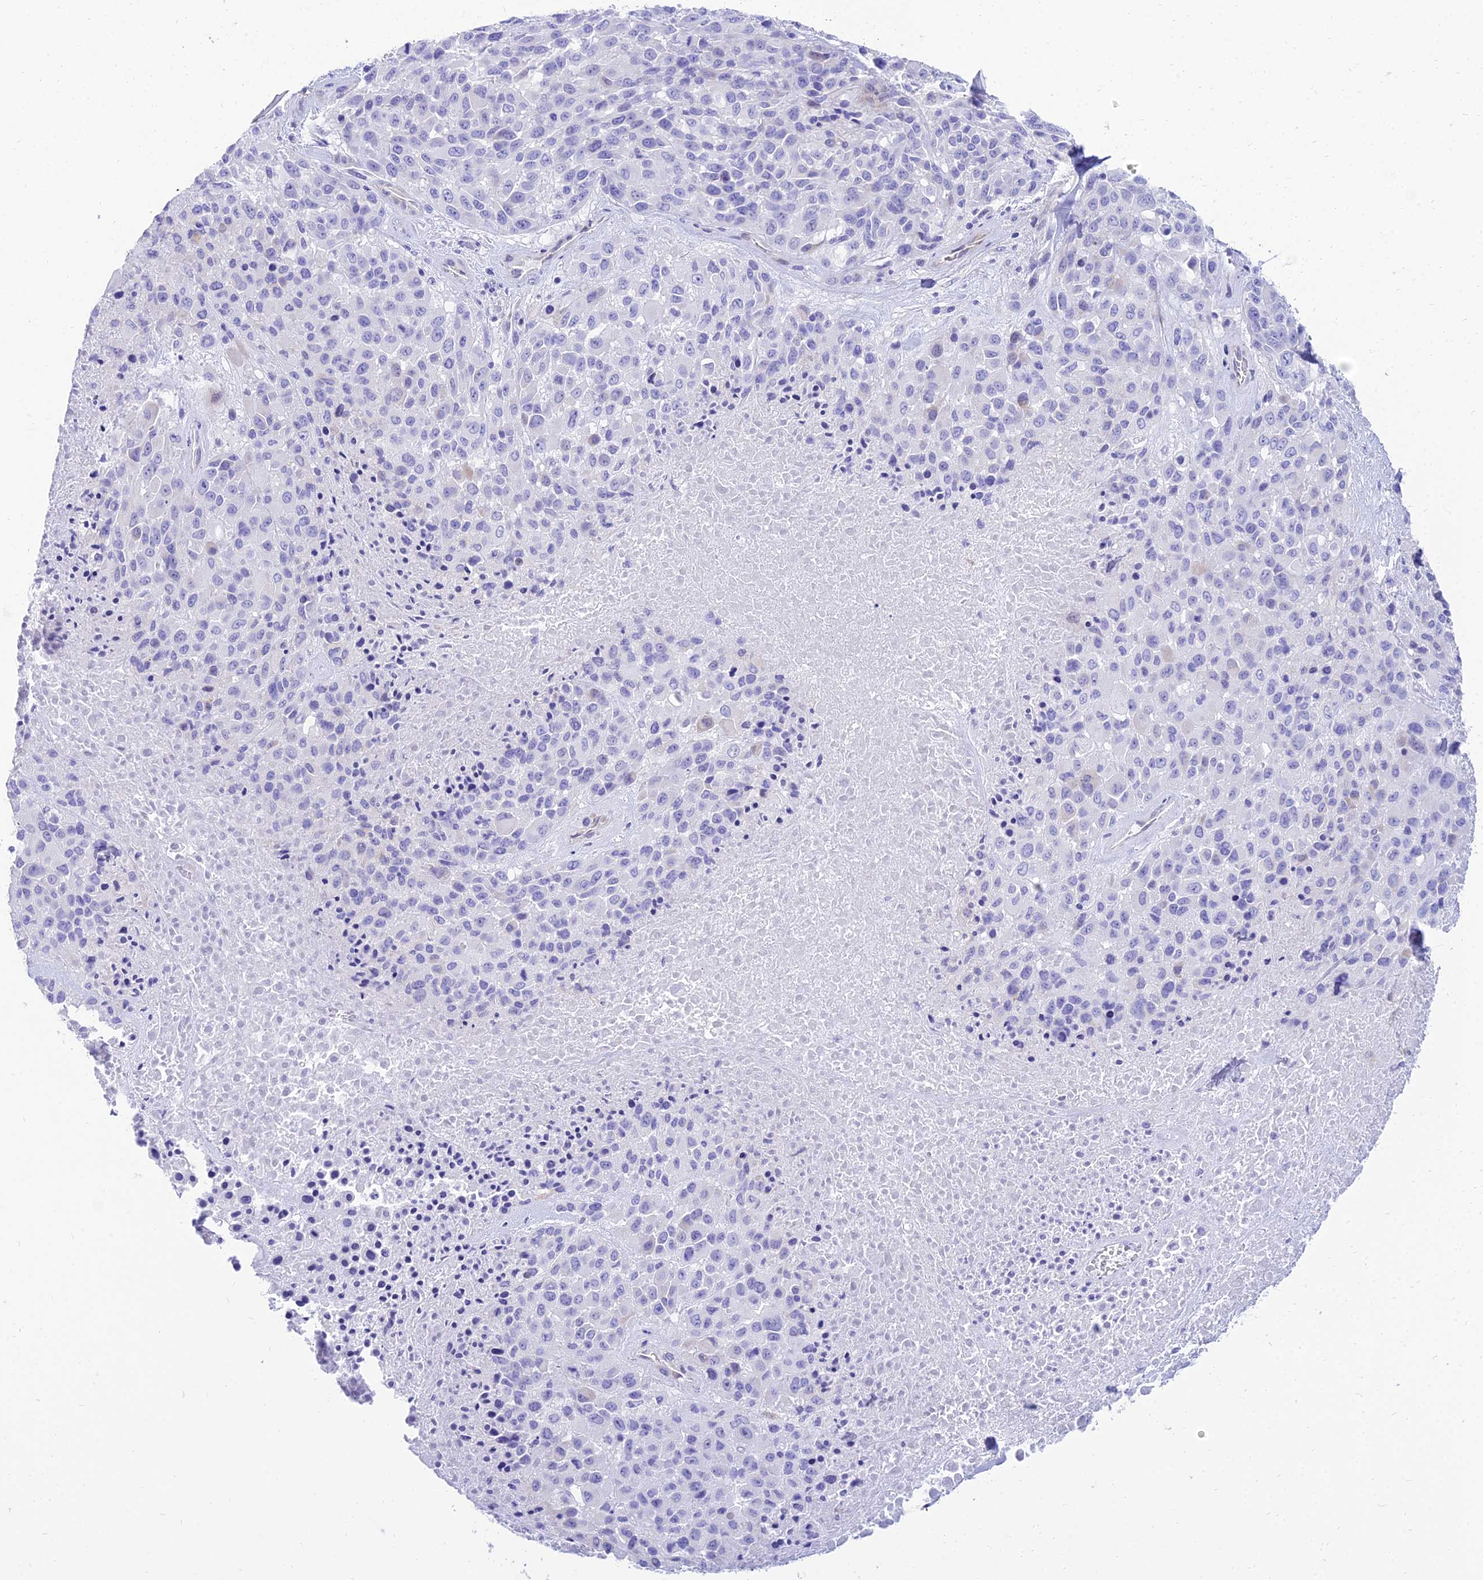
{"staining": {"intensity": "negative", "quantity": "none", "location": "none"}, "tissue": "melanoma", "cell_type": "Tumor cells", "image_type": "cancer", "snomed": [{"axis": "morphology", "description": "Malignant melanoma, Metastatic site"}, {"axis": "topography", "description": "Skin"}], "caption": "Melanoma was stained to show a protein in brown. There is no significant expression in tumor cells. (Brightfield microscopy of DAB (3,3'-diaminobenzidine) immunohistochemistry (IHC) at high magnification).", "gene": "TAC3", "patient": {"sex": "female", "age": 81}}